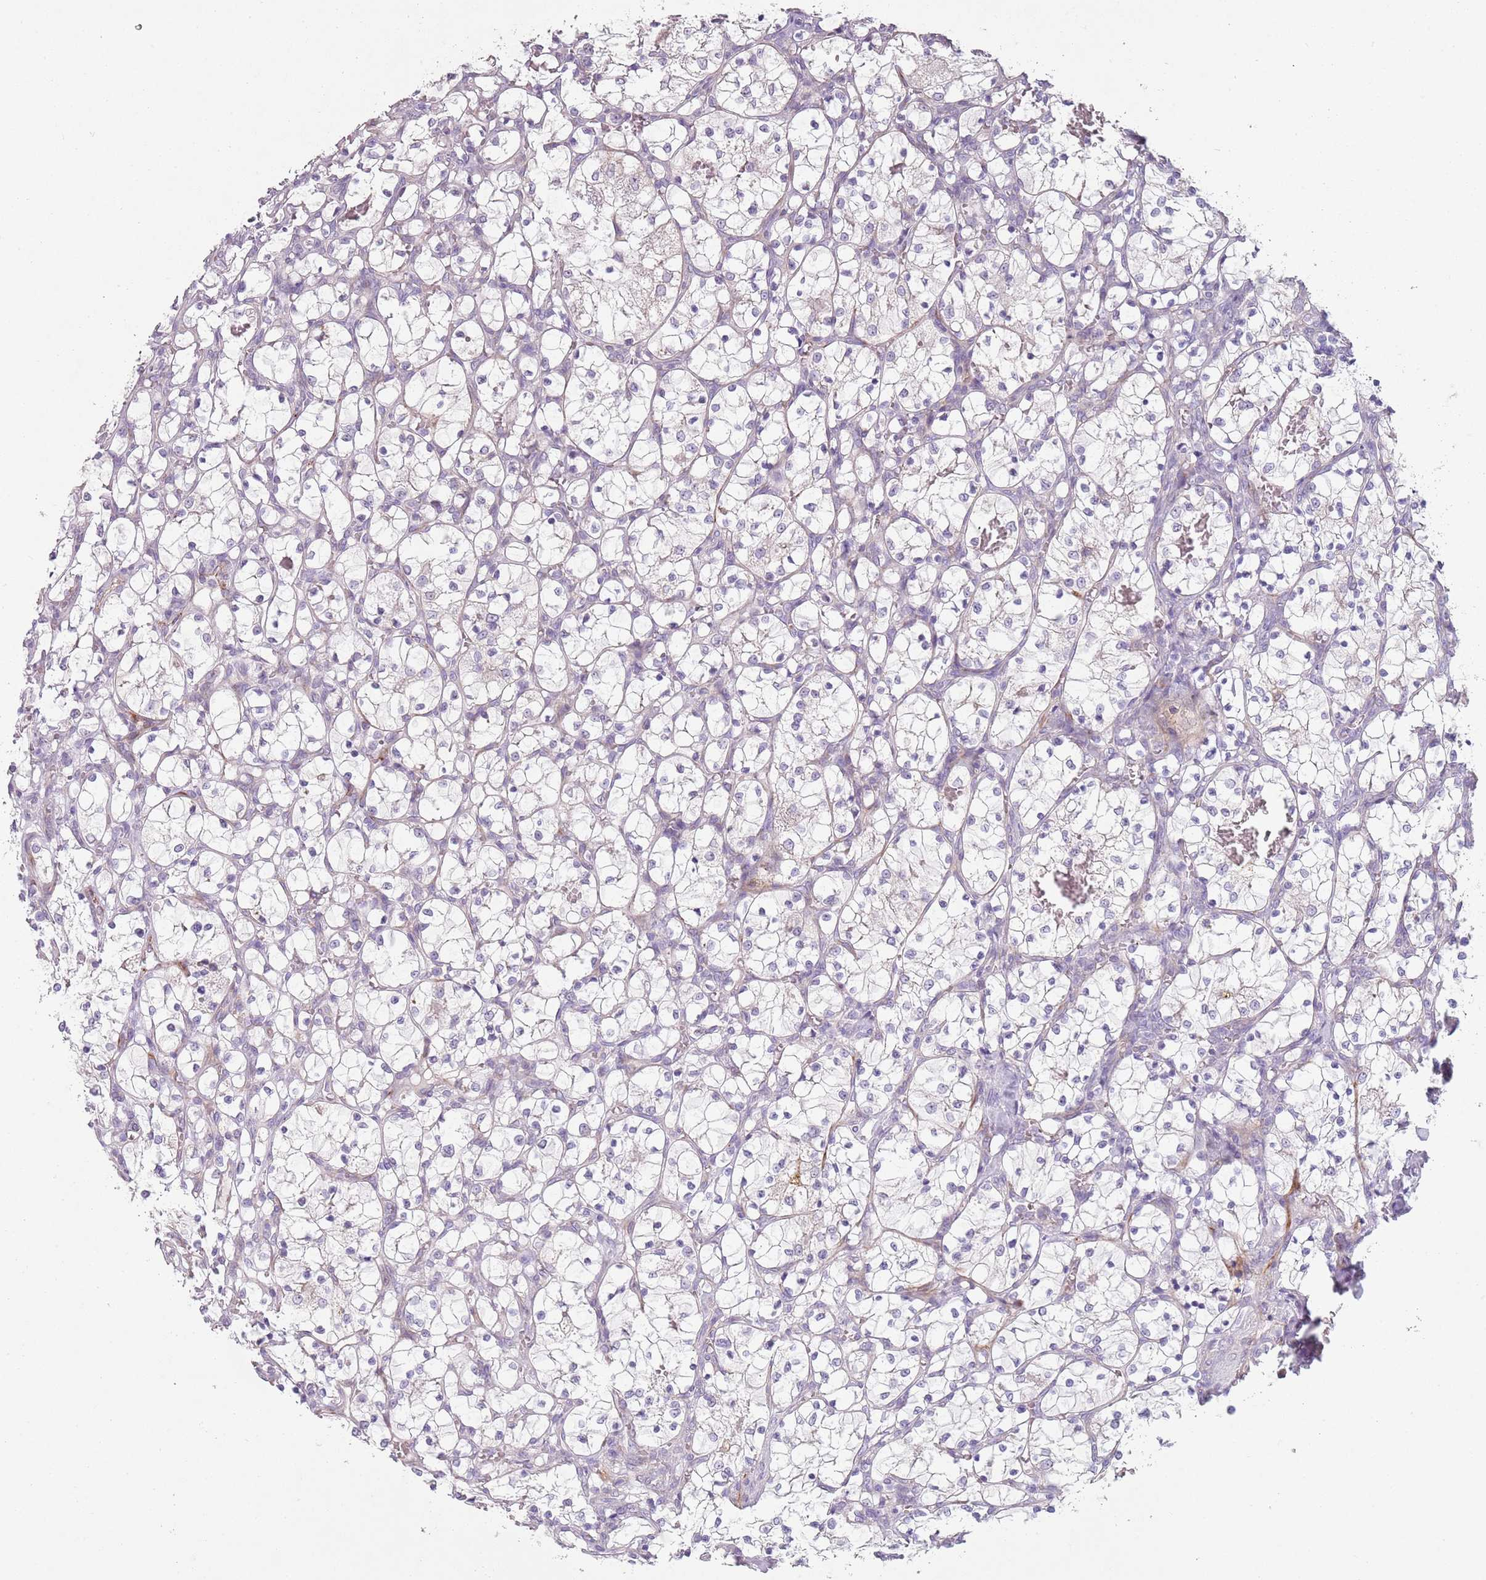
{"staining": {"intensity": "negative", "quantity": "none", "location": "none"}, "tissue": "renal cancer", "cell_type": "Tumor cells", "image_type": "cancer", "snomed": [{"axis": "morphology", "description": "Adenocarcinoma, NOS"}, {"axis": "topography", "description": "Kidney"}], "caption": "Protein analysis of renal cancer demonstrates no significant expression in tumor cells.", "gene": "ZNF583", "patient": {"sex": "female", "age": 69}}